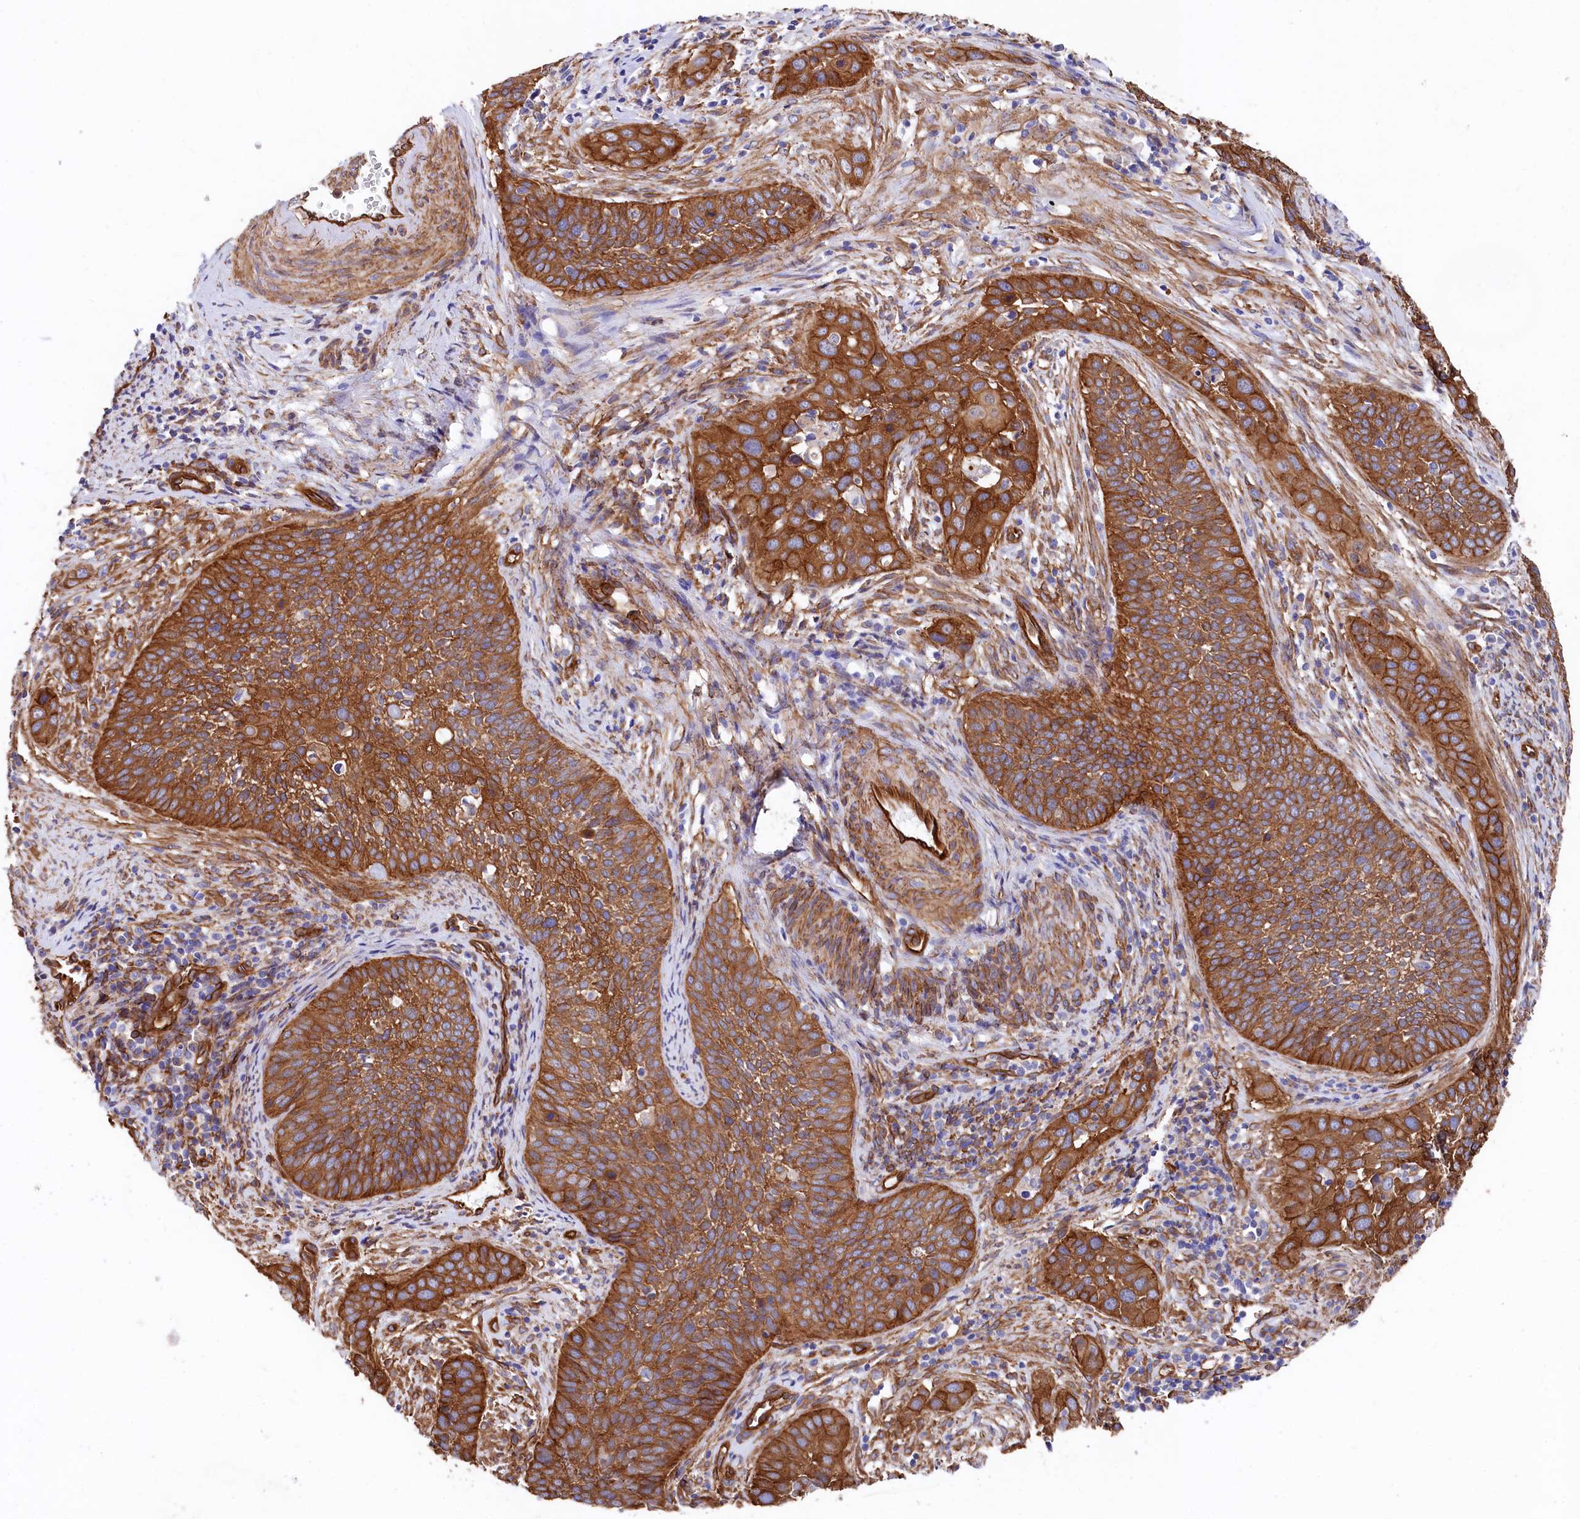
{"staining": {"intensity": "strong", "quantity": ">75%", "location": "cytoplasmic/membranous"}, "tissue": "cervical cancer", "cell_type": "Tumor cells", "image_type": "cancer", "snomed": [{"axis": "morphology", "description": "Squamous cell carcinoma, NOS"}, {"axis": "topography", "description": "Cervix"}], "caption": "There is high levels of strong cytoplasmic/membranous positivity in tumor cells of cervical cancer (squamous cell carcinoma), as demonstrated by immunohistochemical staining (brown color).", "gene": "TNKS1BP1", "patient": {"sex": "female", "age": 34}}